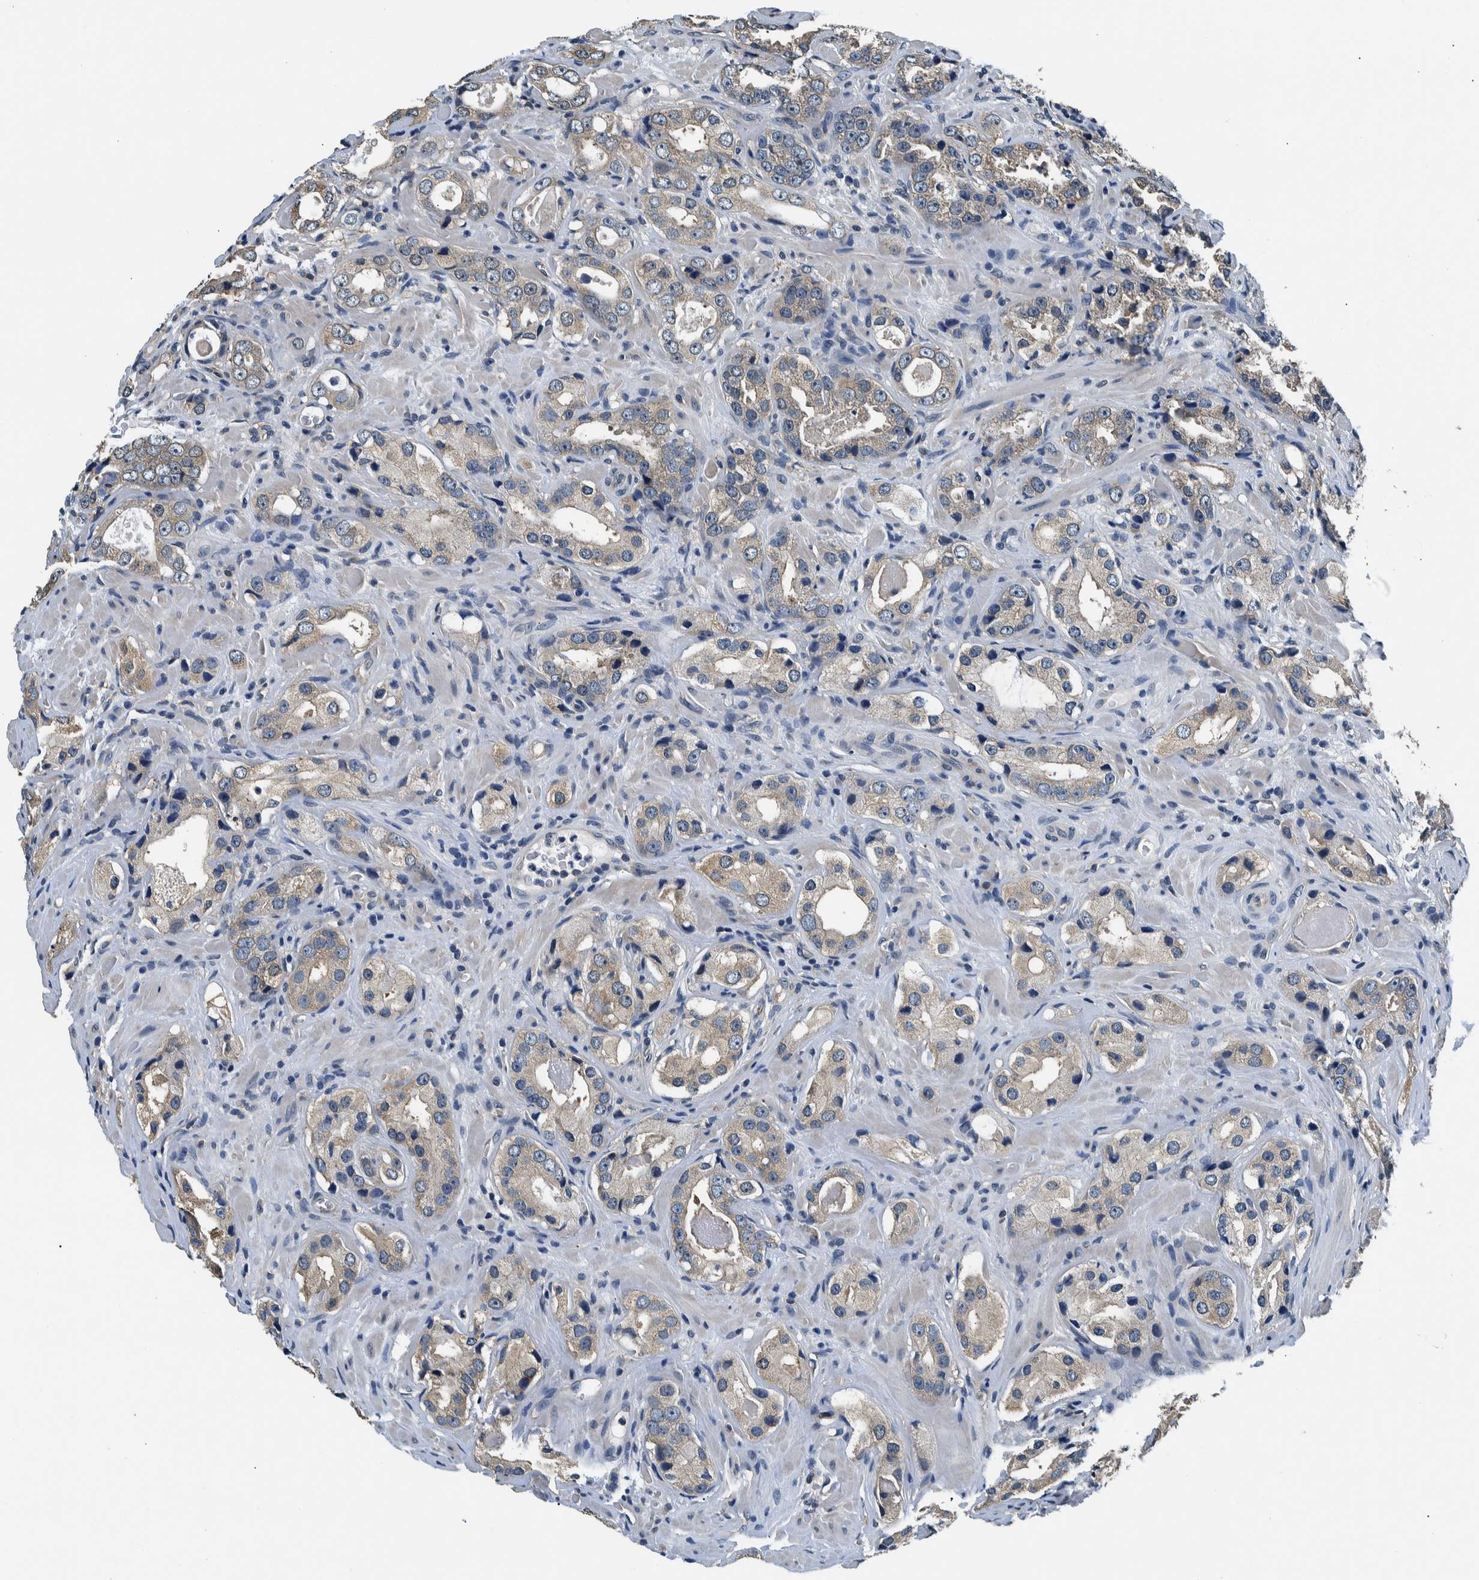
{"staining": {"intensity": "weak", "quantity": ">75%", "location": "cytoplasmic/membranous"}, "tissue": "prostate cancer", "cell_type": "Tumor cells", "image_type": "cancer", "snomed": [{"axis": "morphology", "description": "Adenocarcinoma, High grade"}, {"axis": "topography", "description": "Prostate"}], "caption": "Protein staining by immunohistochemistry displays weak cytoplasmic/membranous staining in approximately >75% of tumor cells in prostate high-grade adenocarcinoma.", "gene": "NIBAN2", "patient": {"sex": "male", "age": 63}}